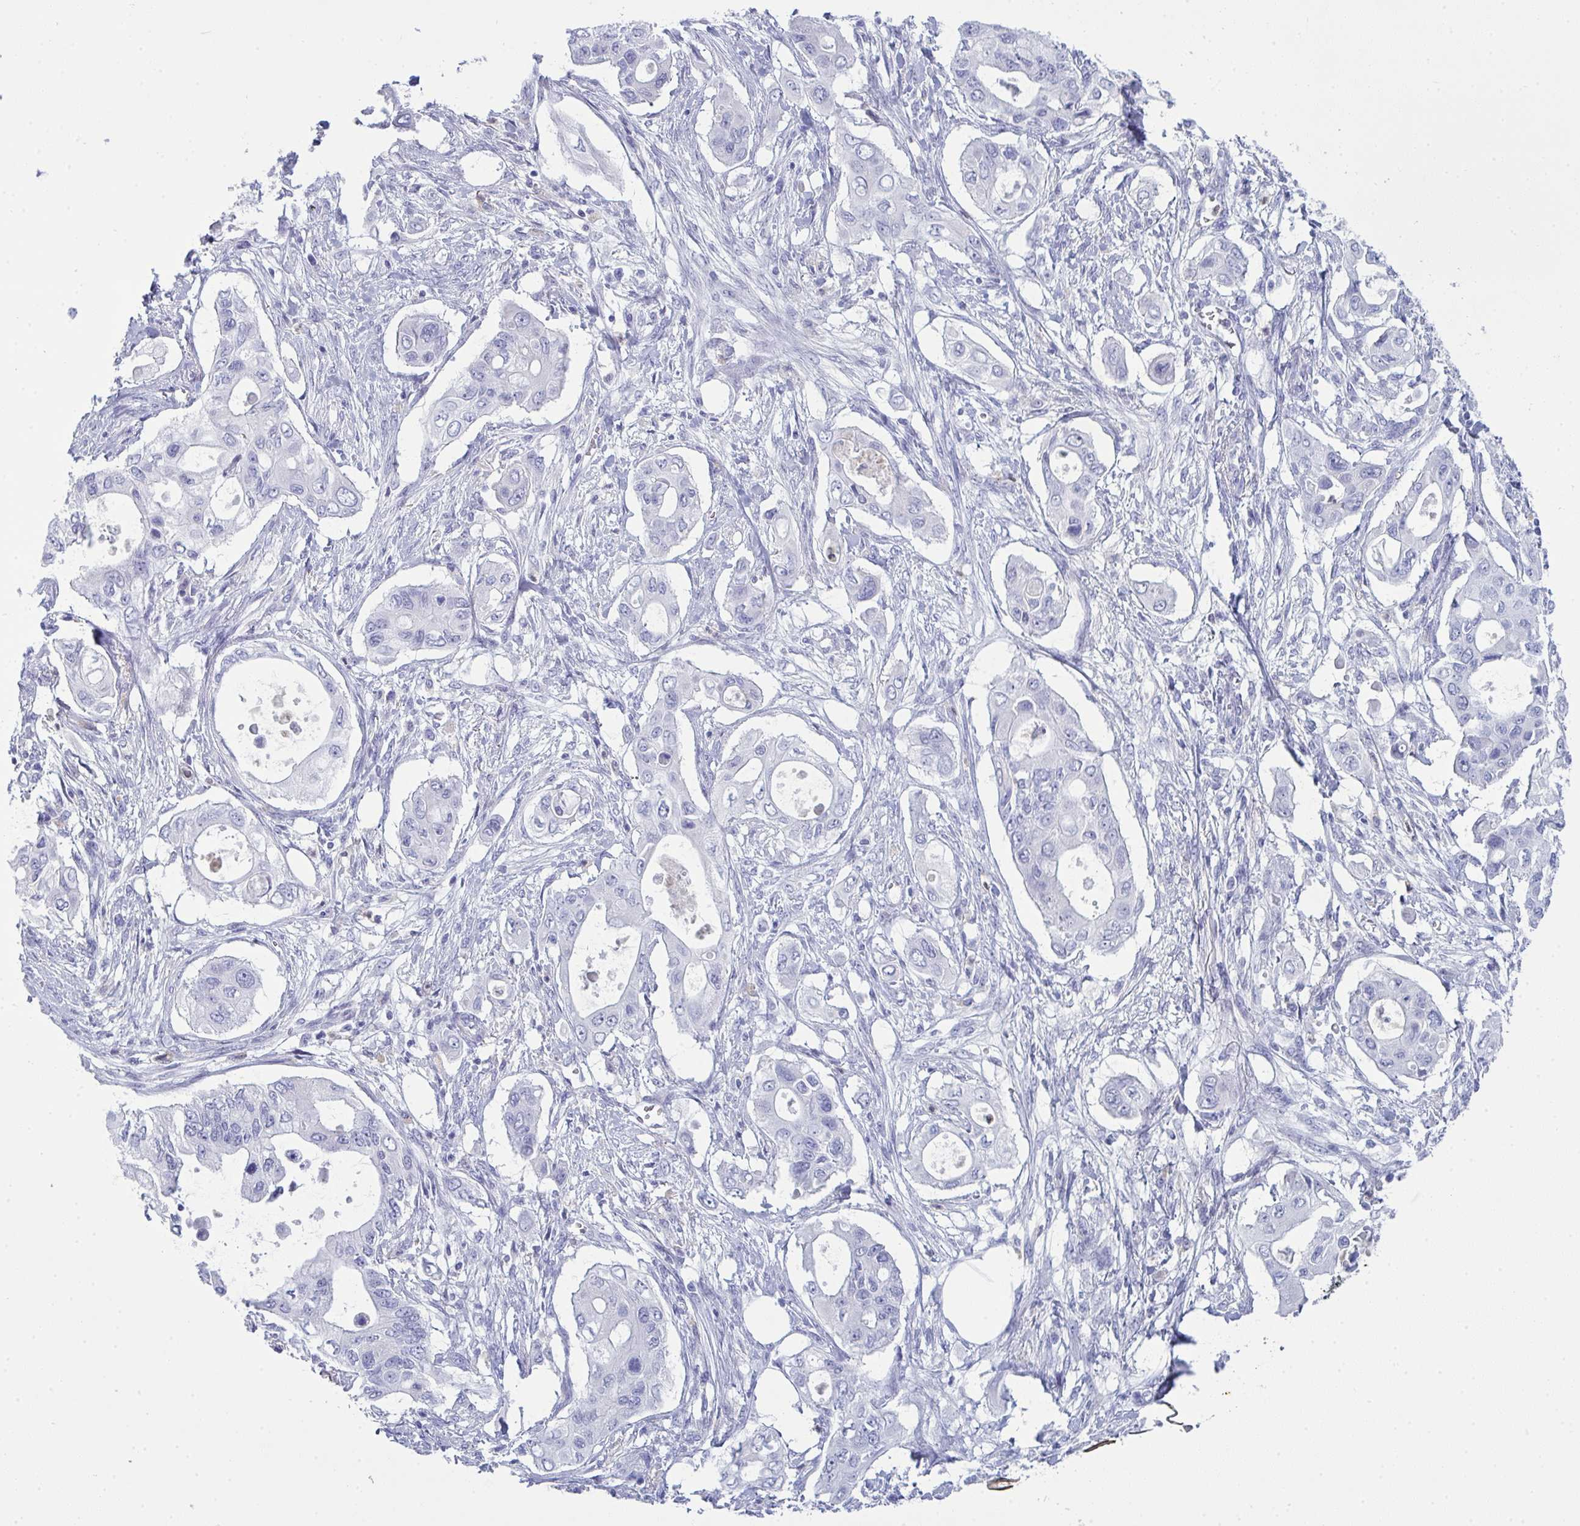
{"staining": {"intensity": "negative", "quantity": "none", "location": "none"}, "tissue": "pancreatic cancer", "cell_type": "Tumor cells", "image_type": "cancer", "snomed": [{"axis": "morphology", "description": "Adenocarcinoma, NOS"}, {"axis": "topography", "description": "Pancreas"}], "caption": "This histopathology image is of pancreatic cancer (adenocarcinoma) stained with immunohistochemistry (IHC) to label a protein in brown with the nuclei are counter-stained blue. There is no staining in tumor cells.", "gene": "SERPINB10", "patient": {"sex": "female", "age": 63}}